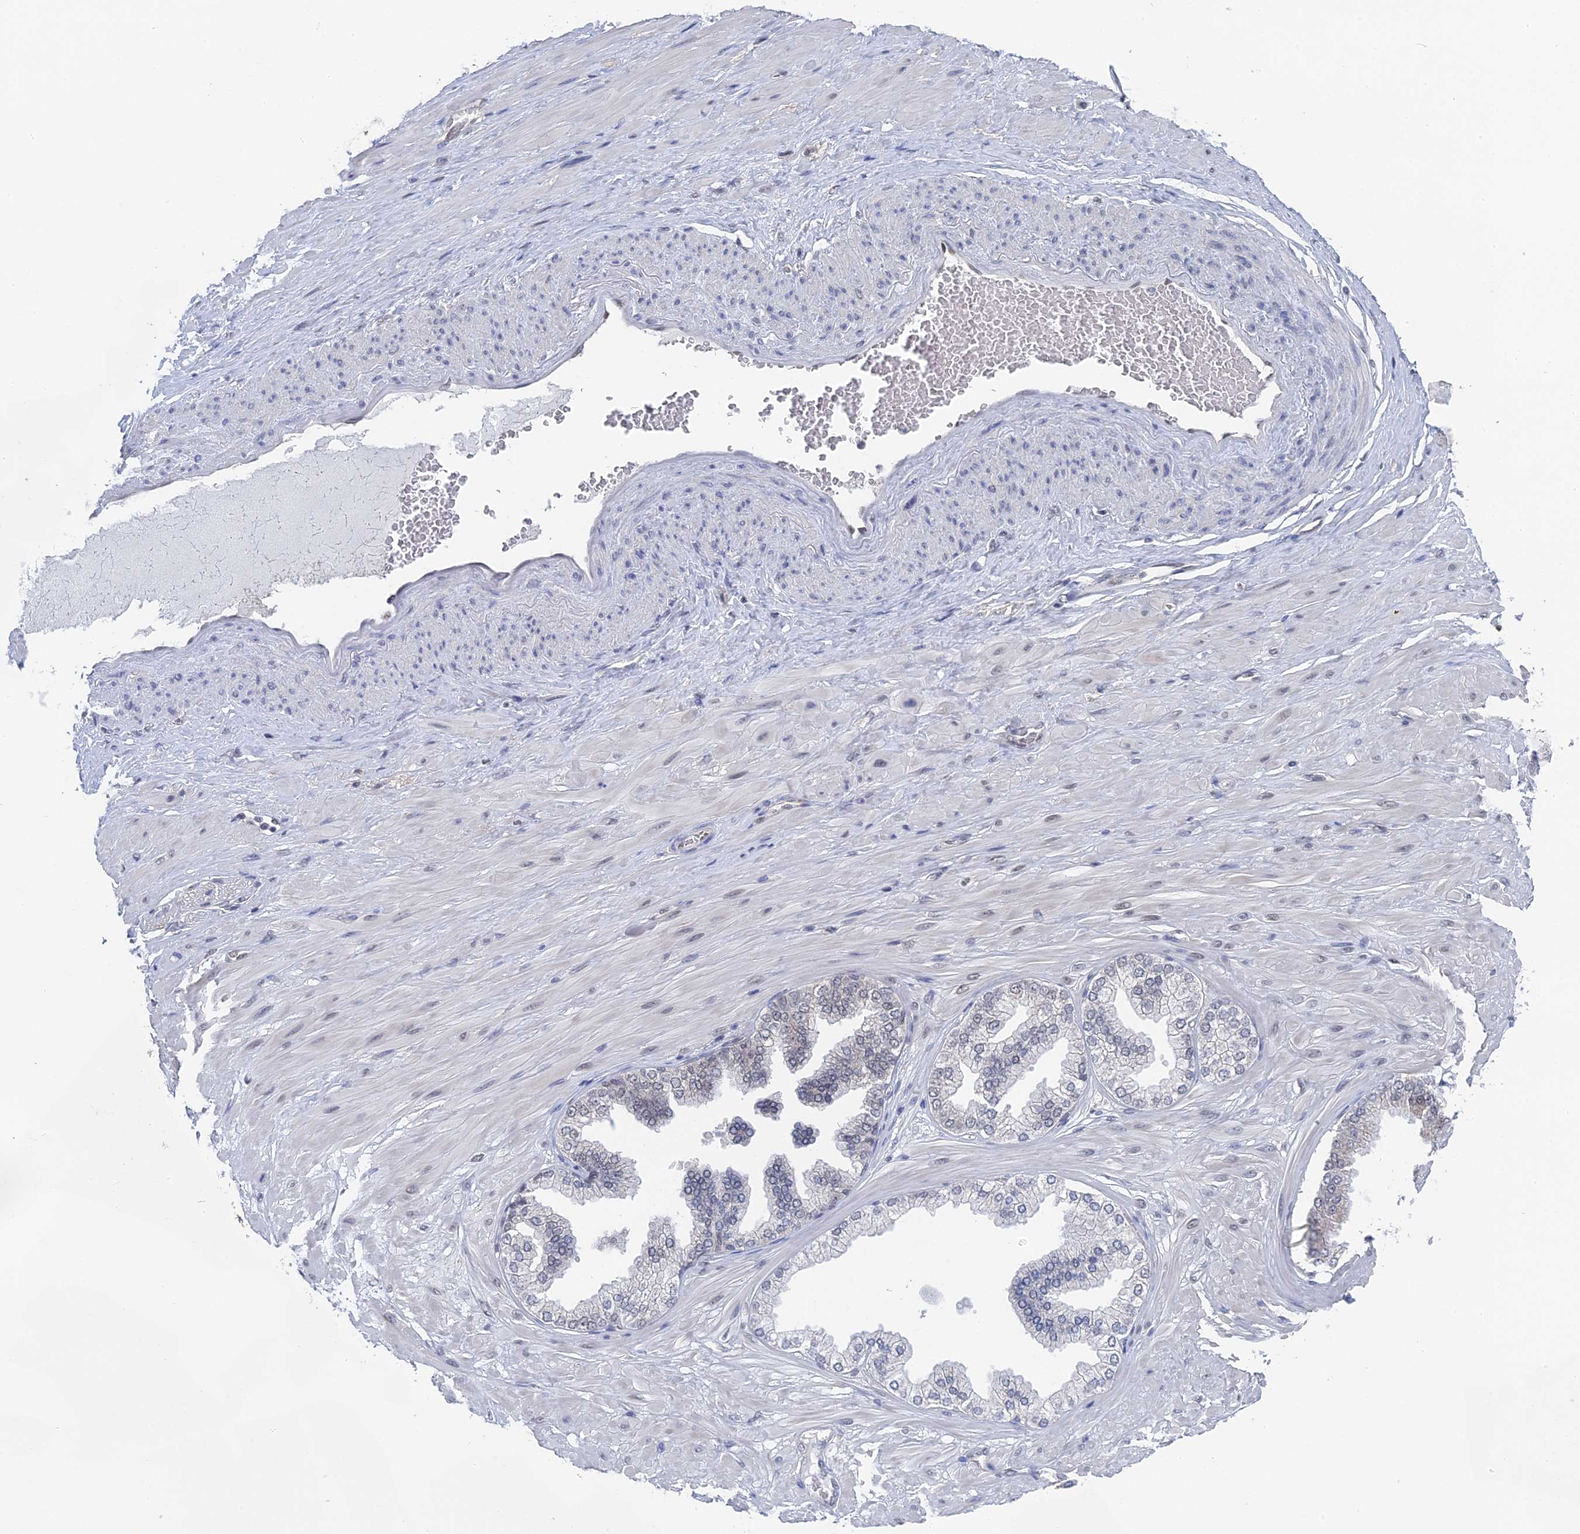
{"staining": {"intensity": "negative", "quantity": "none", "location": "none"}, "tissue": "adipose tissue", "cell_type": "Adipocytes", "image_type": "normal", "snomed": [{"axis": "morphology", "description": "Normal tissue, NOS"}, {"axis": "morphology", "description": "Adenocarcinoma, Low grade"}, {"axis": "topography", "description": "Prostate"}, {"axis": "topography", "description": "Peripheral nerve tissue"}], "caption": "A micrograph of adipose tissue stained for a protein exhibits no brown staining in adipocytes. The staining is performed using DAB (3,3'-diaminobenzidine) brown chromogen with nuclei counter-stained in using hematoxylin.", "gene": "TSSC4", "patient": {"sex": "male", "age": 63}}